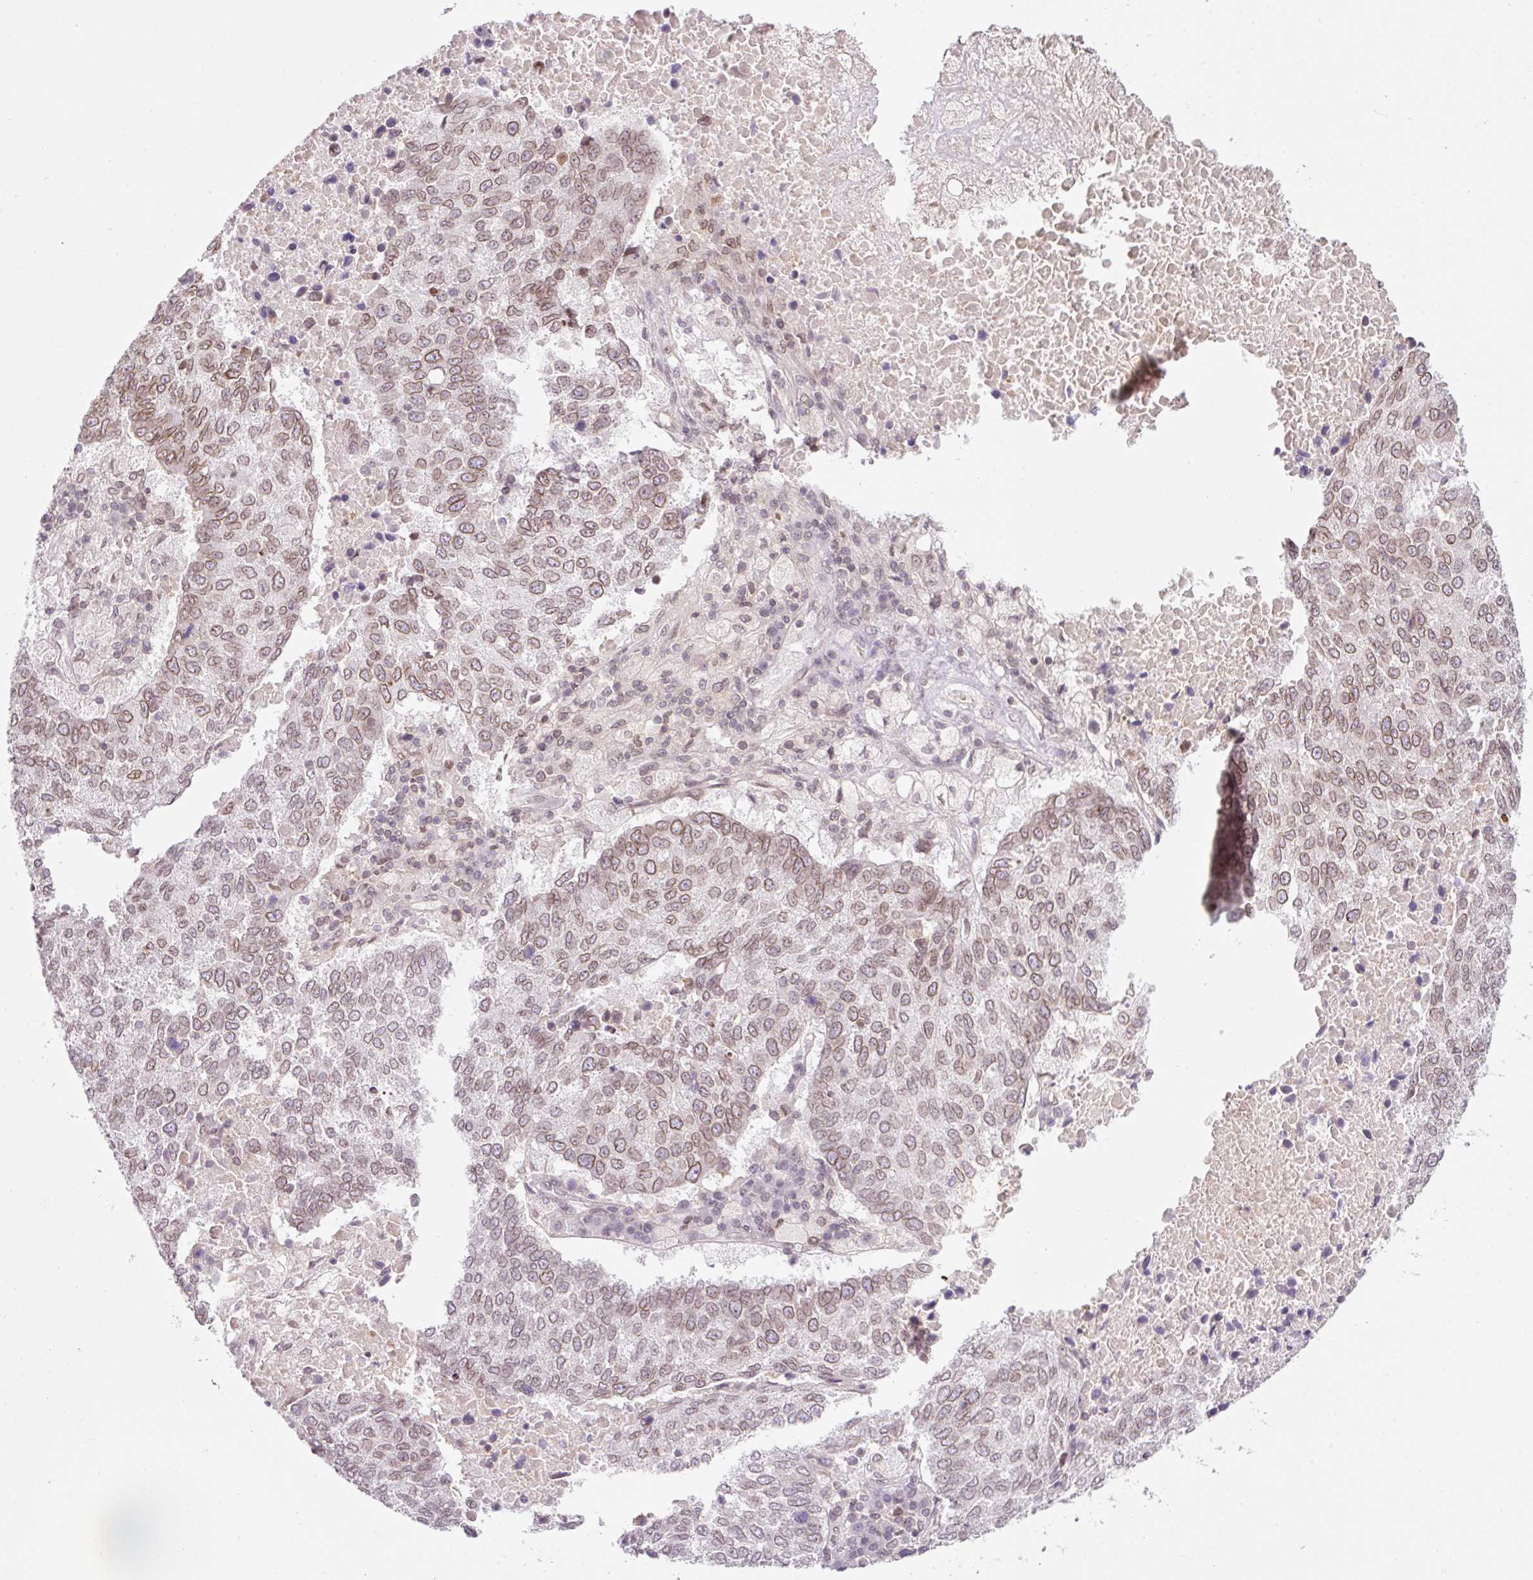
{"staining": {"intensity": "weak", "quantity": ">75%", "location": "cytoplasmic/membranous,nuclear"}, "tissue": "lung cancer", "cell_type": "Tumor cells", "image_type": "cancer", "snomed": [{"axis": "morphology", "description": "Squamous cell carcinoma, NOS"}, {"axis": "topography", "description": "Lung"}], "caption": "Immunohistochemical staining of human squamous cell carcinoma (lung) exhibits weak cytoplasmic/membranous and nuclear protein positivity in approximately >75% of tumor cells. (brown staining indicates protein expression, while blue staining denotes nuclei).", "gene": "ZNF610", "patient": {"sex": "male", "age": 73}}